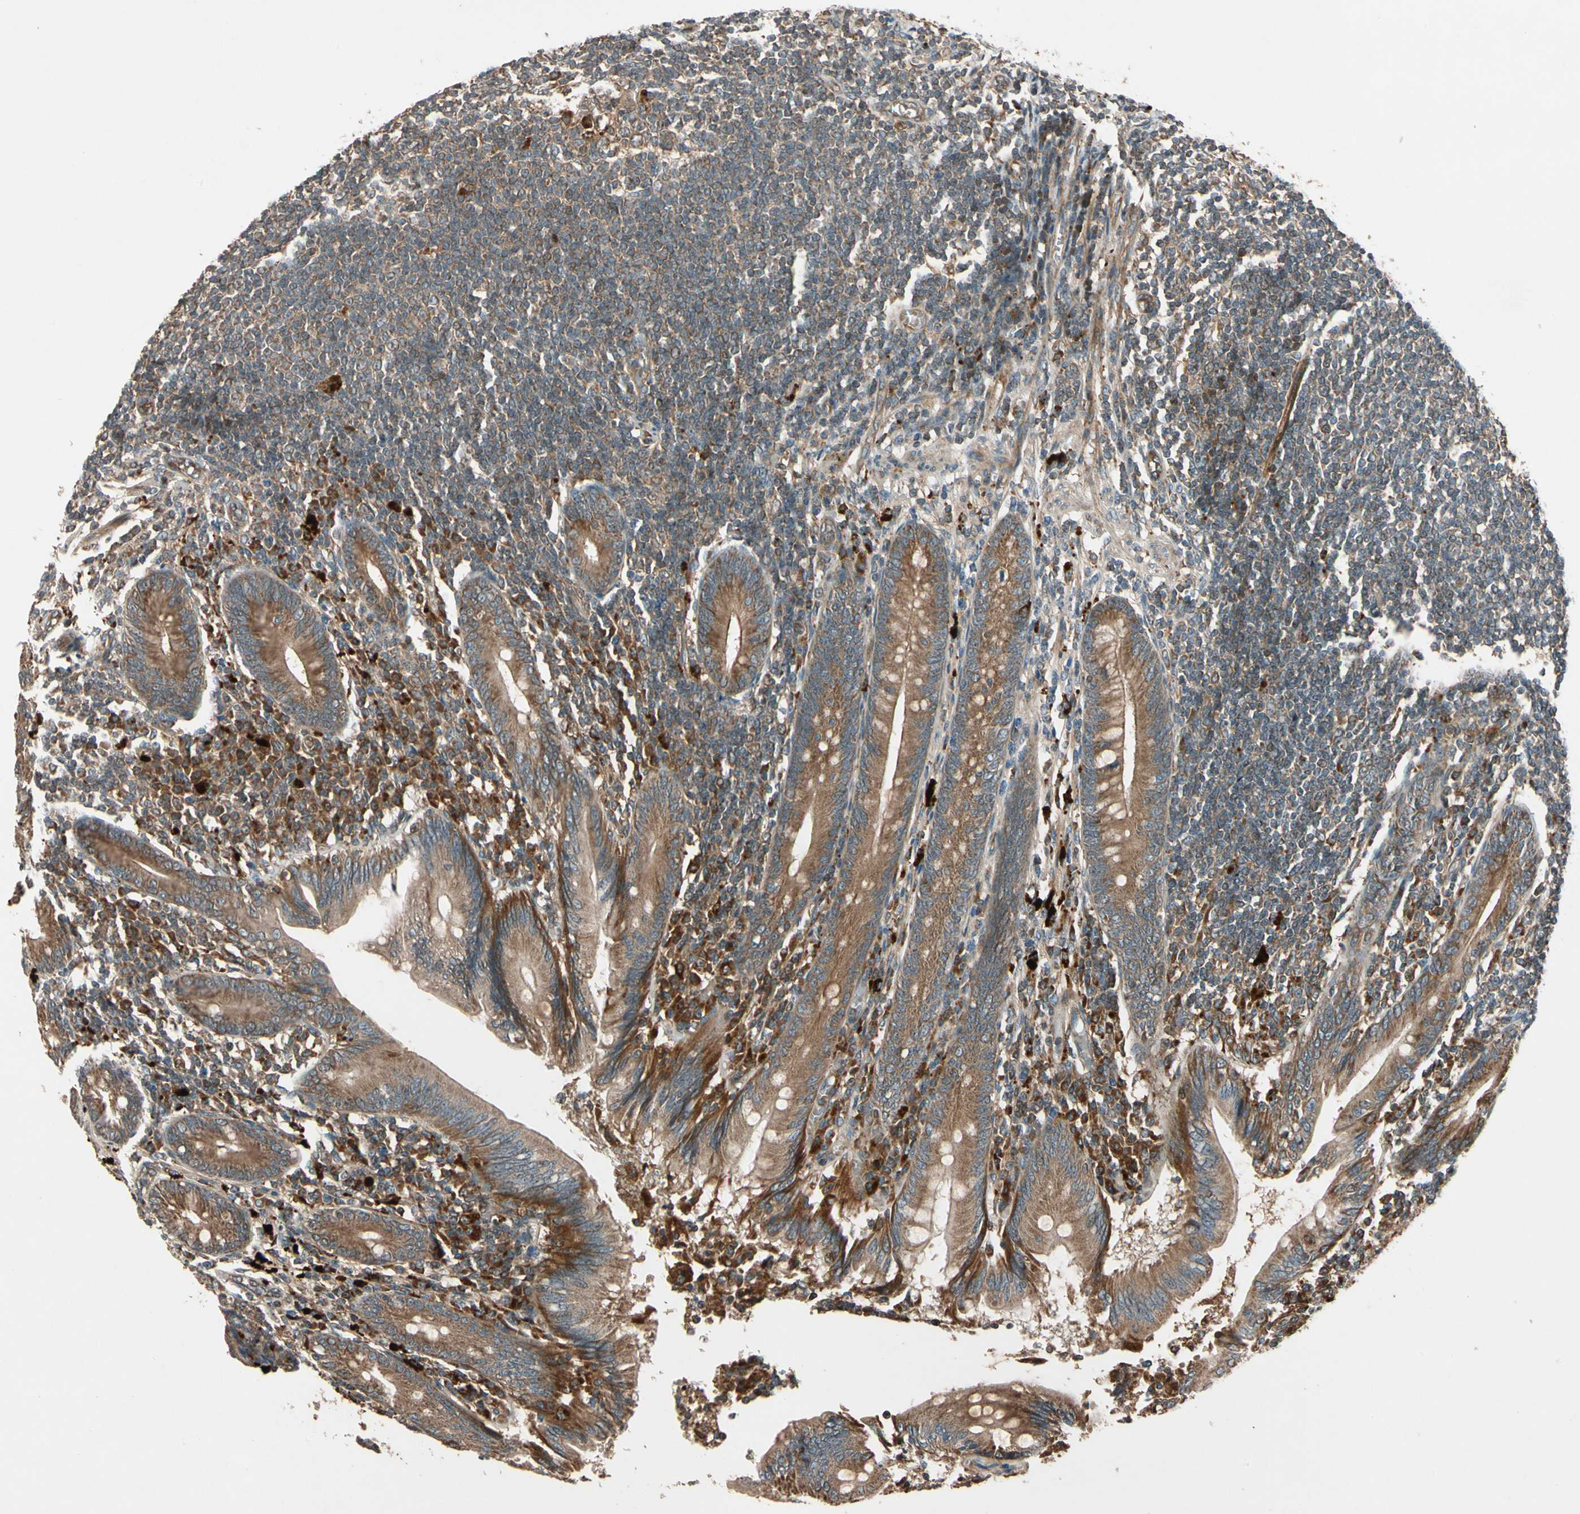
{"staining": {"intensity": "moderate", "quantity": ">75%", "location": "cytoplasmic/membranous"}, "tissue": "appendix", "cell_type": "Glandular cells", "image_type": "normal", "snomed": [{"axis": "morphology", "description": "Normal tissue, NOS"}, {"axis": "morphology", "description": "Inflammation, NOS"}, {"axis": "topography", "description": "Appendix"}], "caption": "IHC of benign human appendix shows medium levels of moderate cytoplasmic/membranous expression in approximately >75% of glandular cells. (IHC, brightfield microscopy, high magnification).", "gene": "ACVR1C", "patient": {"sex": "male", "age": 46}}